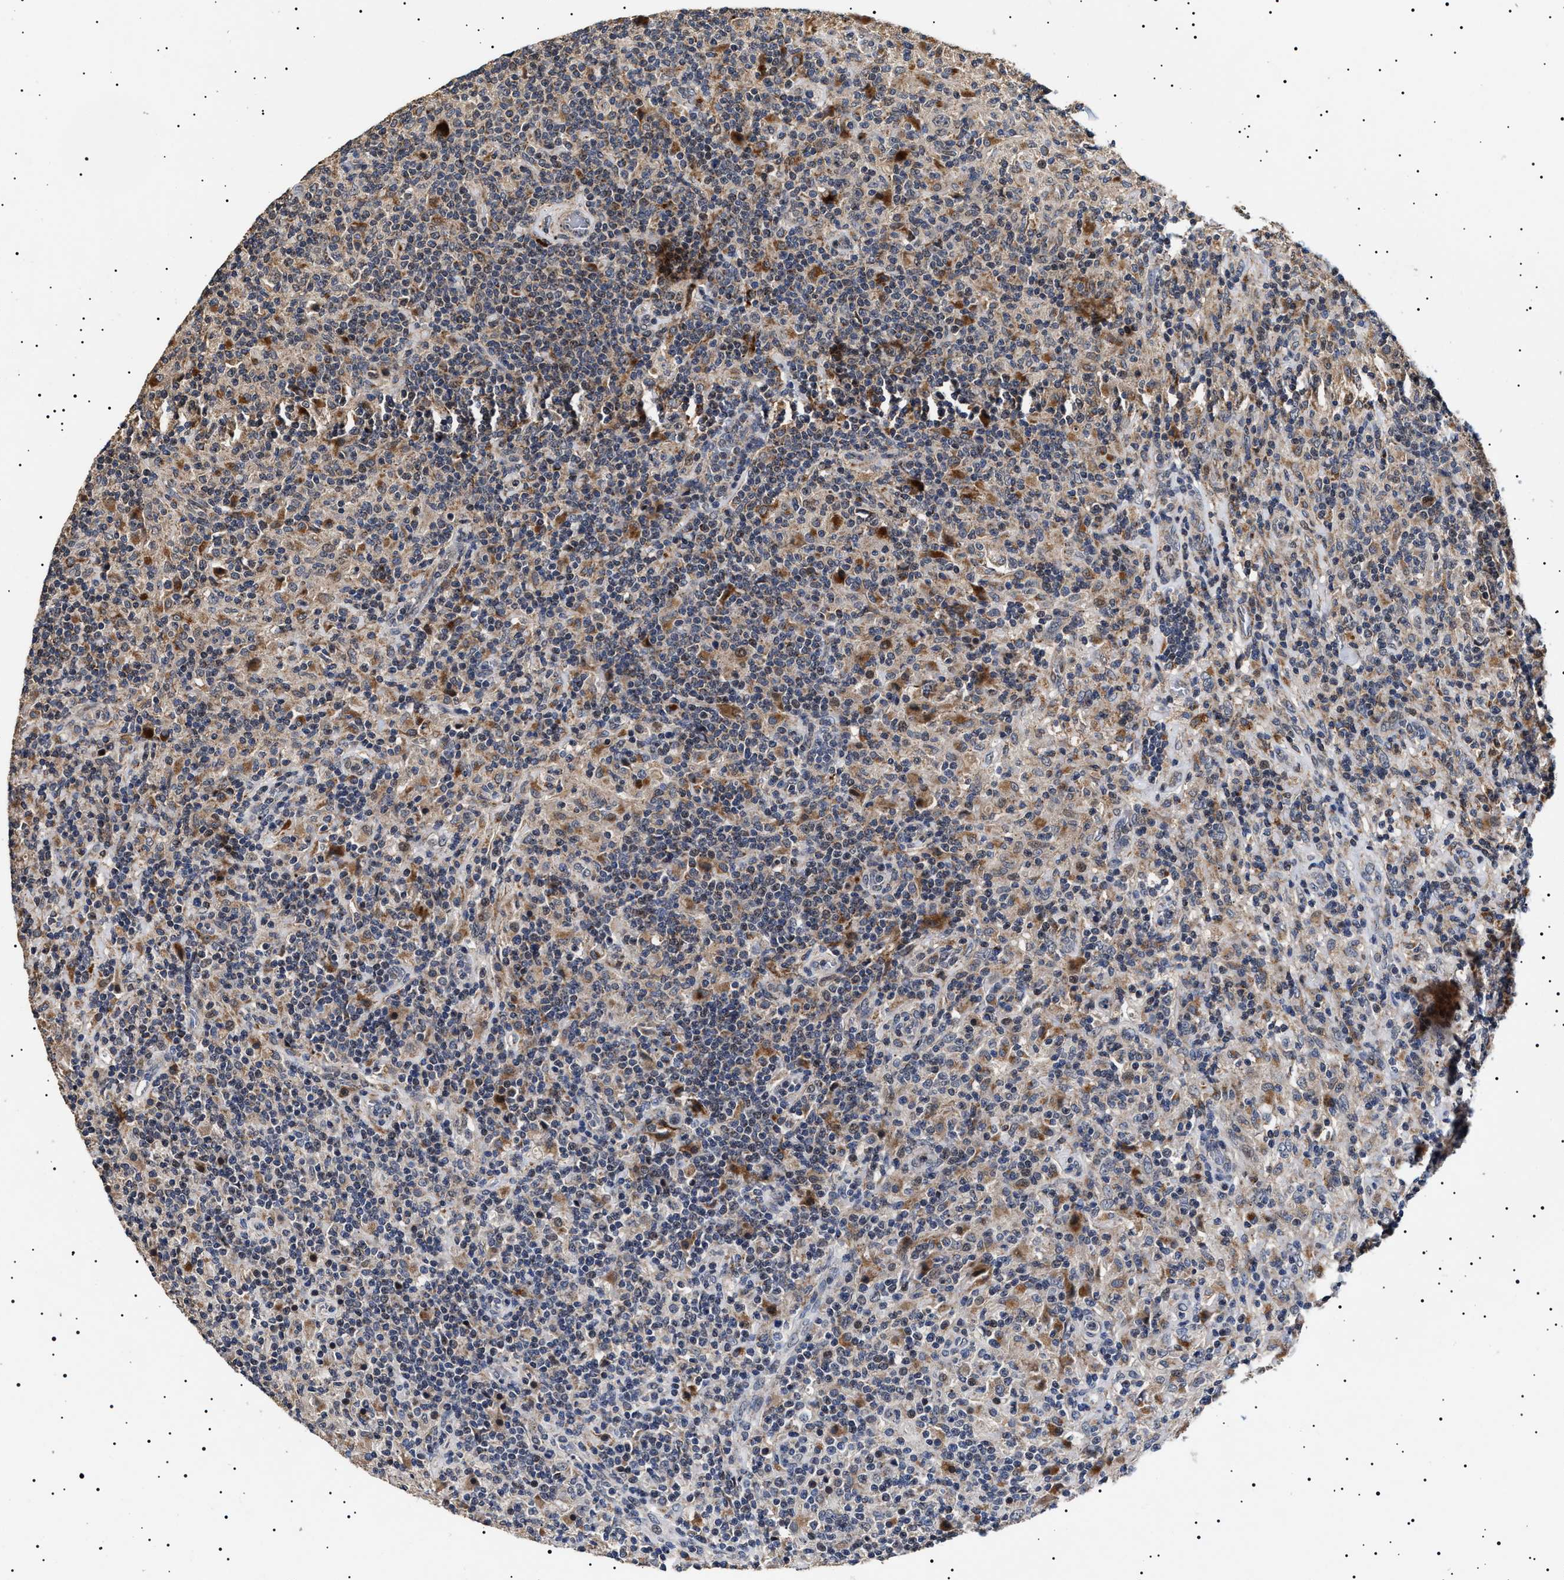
{"staining": {"intensity": "negative", "quantity": "none", "location": "none"}, "tissue": "lymphoma", "cell_type": "Tumor cells", "image_type": "cancer", "snomed": [{"axis": "morphology", "description": "Hodgkin's disease, NOS"}, {"axis": "topography", "description": "Lymph node"}], "caption": "Micrograph shows no significant protein staining in tumor cells of lymphoma. (DAB (3,3'-diaminobenzidine) immunohistochemistry, high magnification).", "gene": "RAB34", "patient": {"sex": "male", "age": 70}}